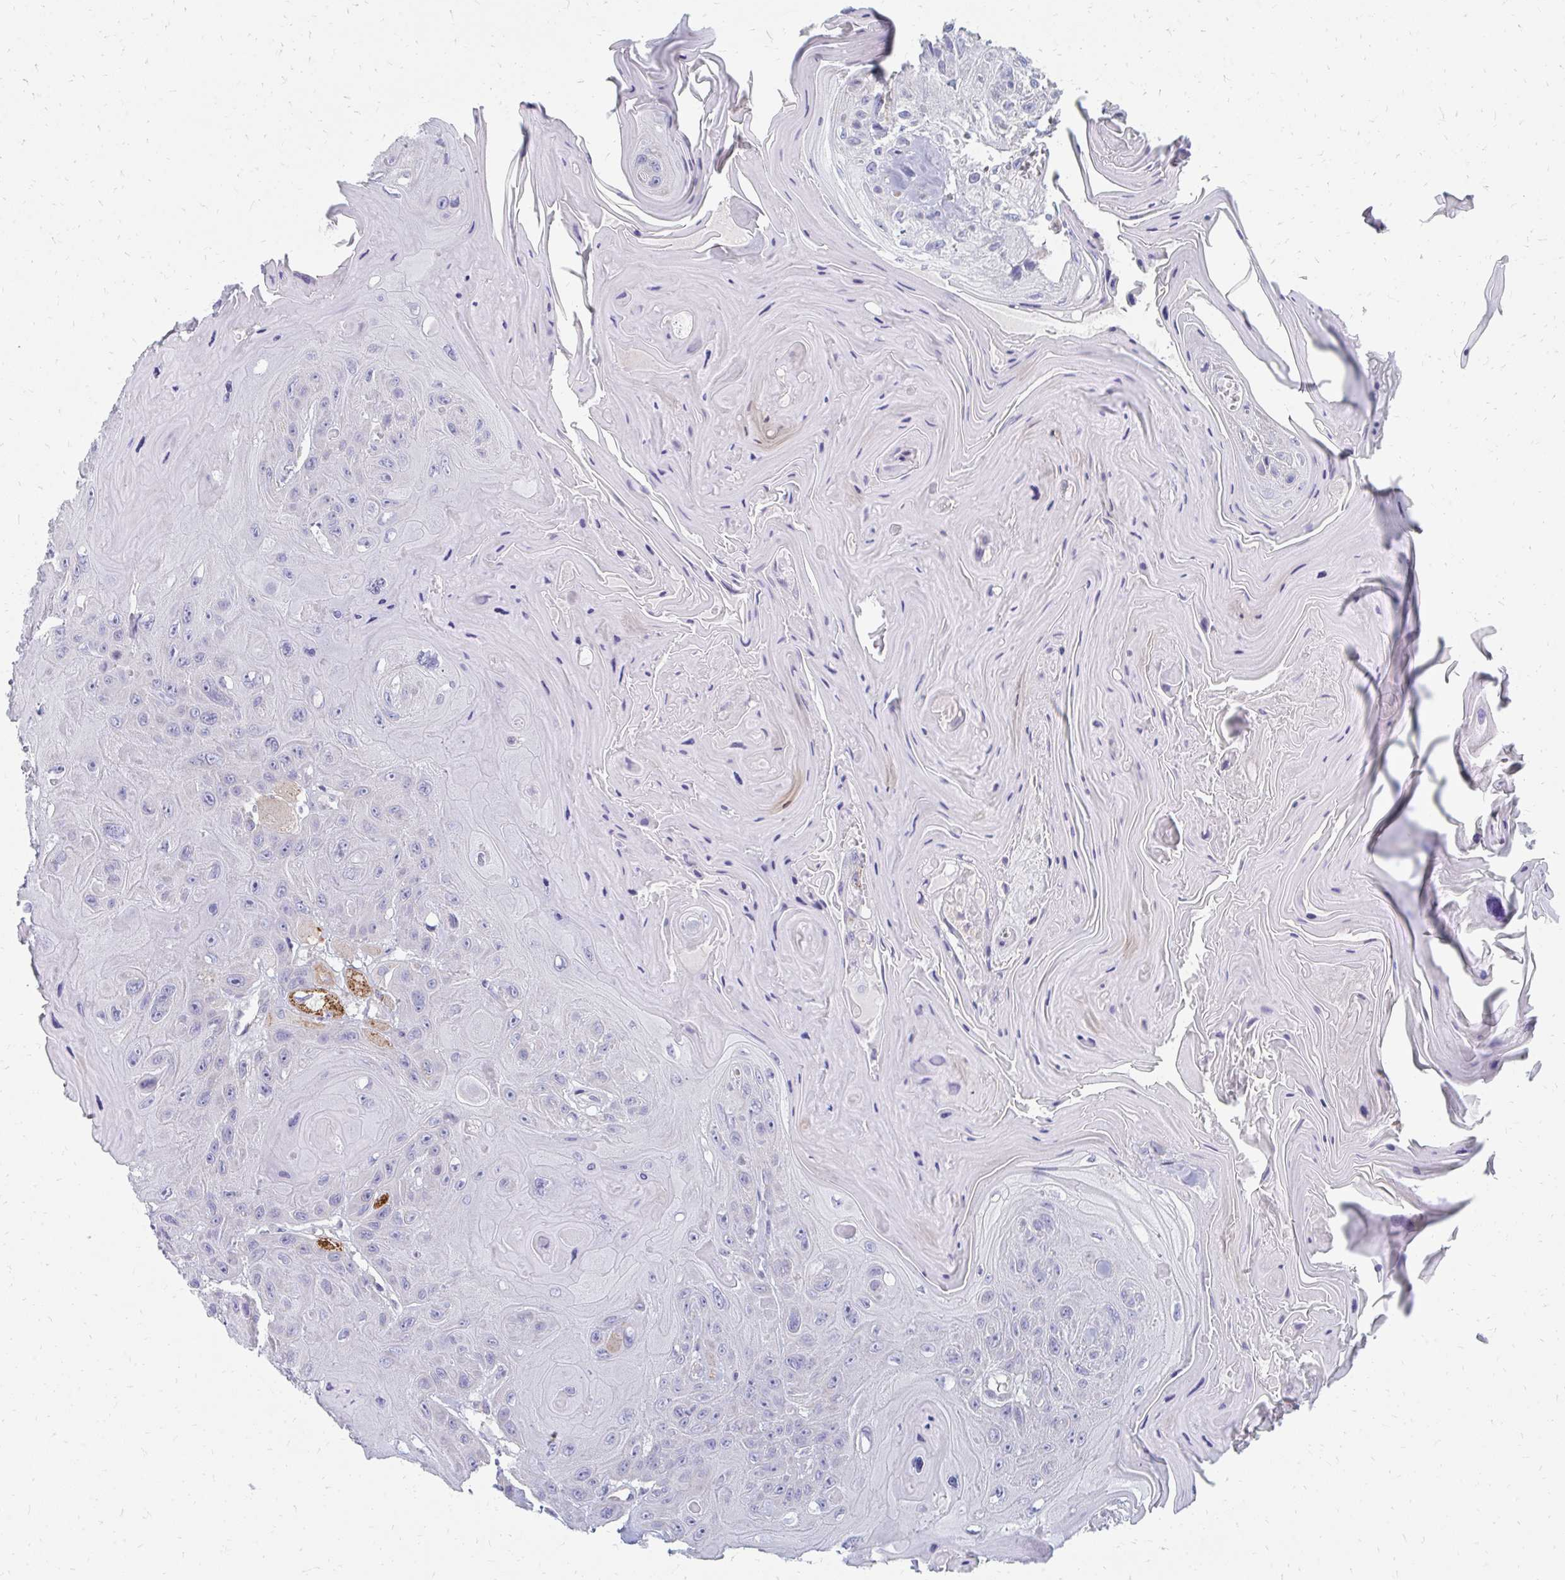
{"staining": {"intensity": "negative", "quantity": "none", "location": "none"}, "tissue": "head and neck cancer", "cell_type": "Tumor cells", "image_type": "cancer", "snomed": [{"axis": "morphology", "description": "Squamous cell carcinoma, NOS"}, {"axis": "topography", "description": "Head-Neck"}], "caption": "This is an IHC histopathology image of head and neck cancer (squamous cell carcinoma). There is no expression in tumor cells.", "gene": "OR10V1", "patient": {"sex": "female", "age": 59}}